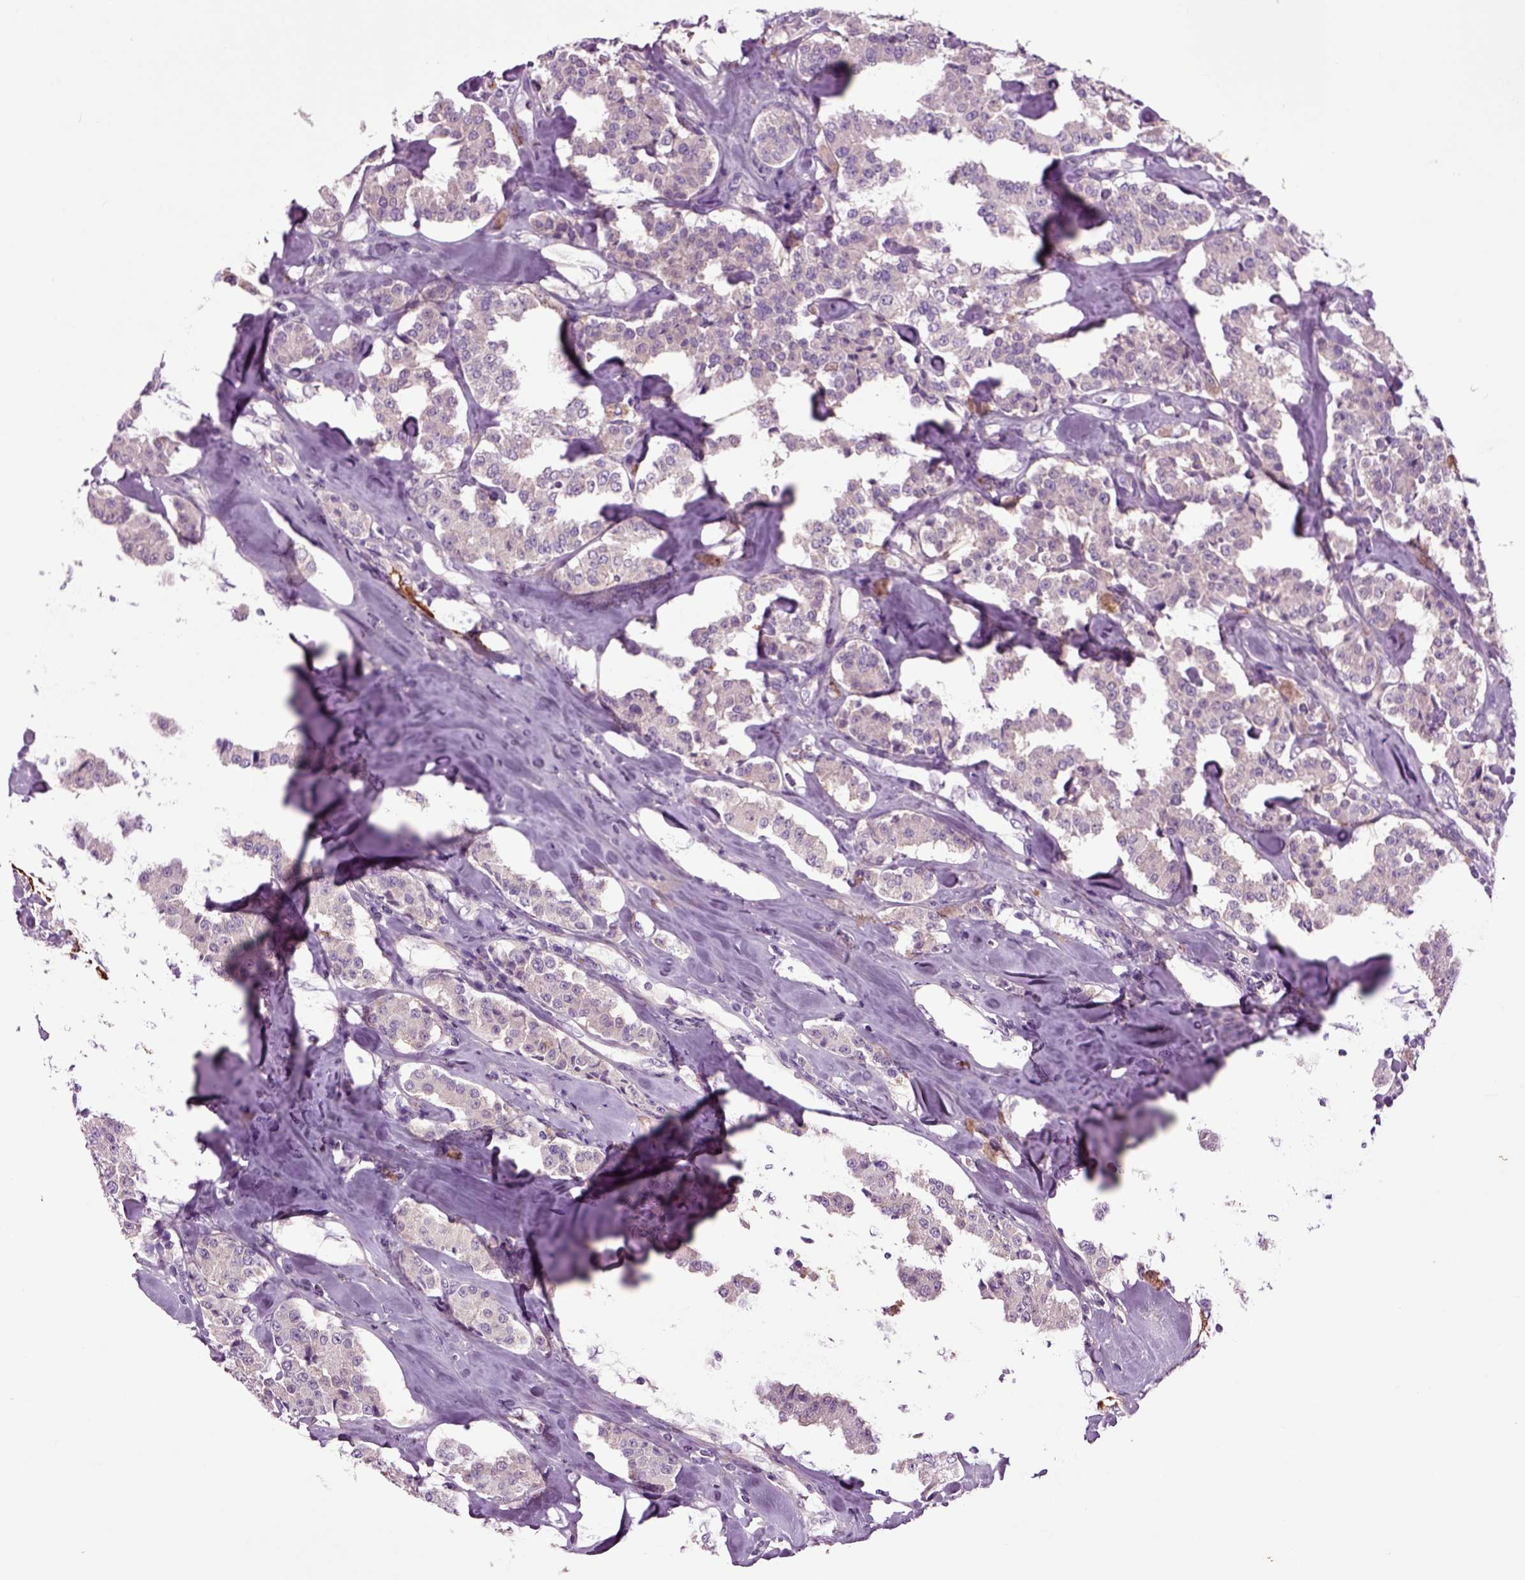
{"staining": {"intensity": "negative", "quantity": "none", "location": "none"}, "tissue": "carcinoid", "cell_type": "Tumor cells", "image_type": "cancer", "snomed": [{"axis": "morphology", "description": "Carcinoid, malignant, NOS"}, {"axis": "topography", "description": "Pancreas"}], "caption": "An immunohistochemistry micrograph of carcinoid is shown. There is no staining in tumor cells of carcinoid. (Brightfield microscopy of DAB (3,3'-diaminobenzidine) immunohistochemistry (IHC) at high magnification).", "gene": "SPON1", "patient": {"sex": "male", "age": 41}}